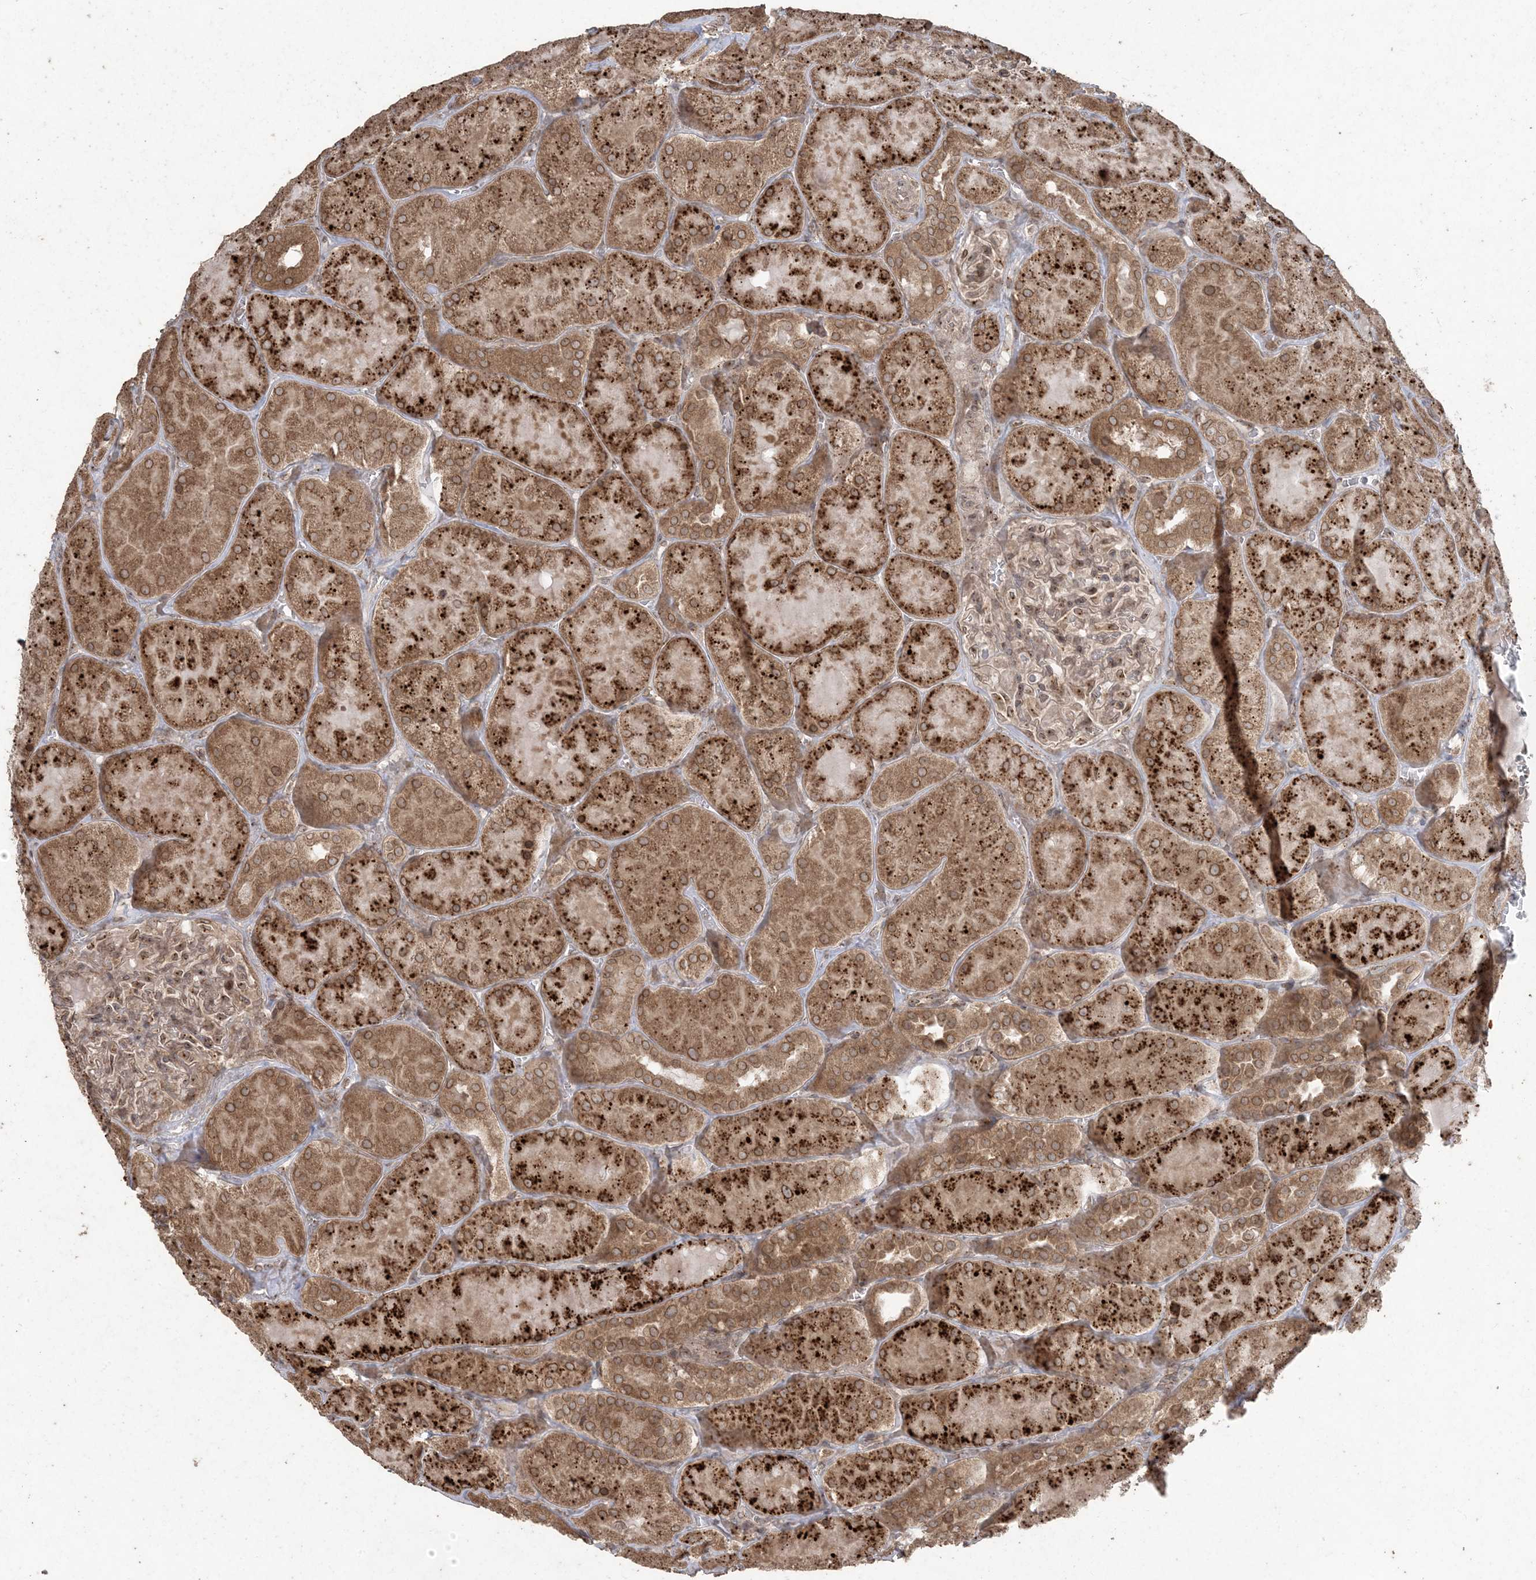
{"staining": {"intensity": "moderate", "quantity": ">75%", "location": "cytoplasmic/membranous,nuclear"}, "tissue": "kidney", "cell_type": "Cells in glomeruli", "image_type": "normal", "snomed": [{"axis": "morphology", "description": "Normal tissue, NOS"}, {"axis": "topography", "description": "Kidney"}], "caption": "A photomicrograph of kidney stained for a protein exhibits moderate cytoplasmic/membranous,nuclear brown staining in cells in glomeruli. The staining was performed using DAB (3,3'-diaminobenzidine) to visualize the protein expression in brown, while the nuclei were stained in blue with hematoxylin (Magnification: 20x).", "gene": "DDX19B", "patient": {"sex": "male", "age": 28}}